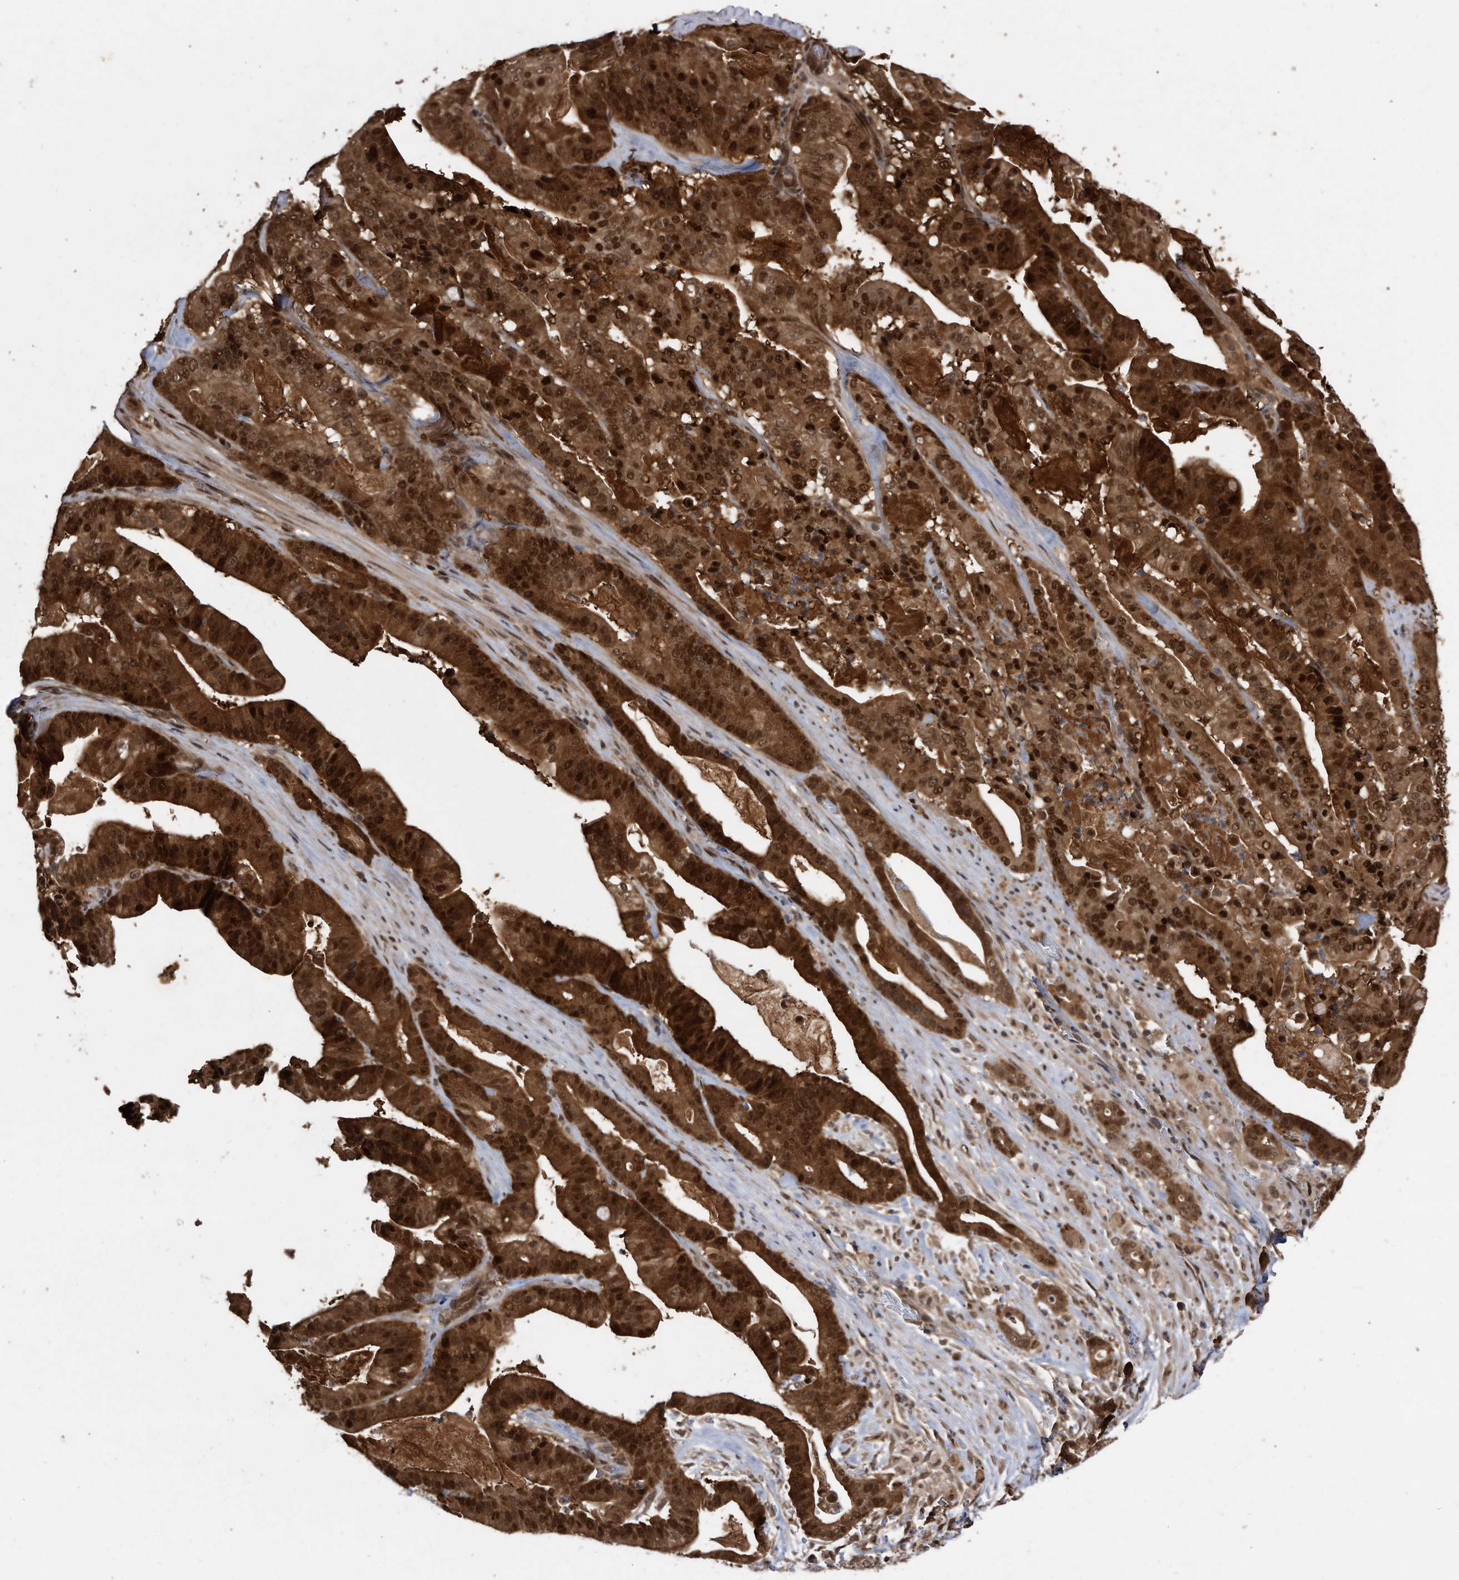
{"staining": {"intensity": "strong", "quantity": ">75%", "location": "cytoplasmic/membranous,nuclear"}, "tissue": "pancreatic cancer", "cell_type": "Tumor cells", "image_type": "cancer", "snomed": [{"axis": "morphology", "description": "Adenocarcinoma, NOS"}, {"axis": "topography", "description": "Pancreas"}], "caption": "Pancreatic cancer was stained to show a protein in brown. There is high levels of strong cytoplasmic/membranous and nuclear expression in about >75% of tumor cells.", "gene": "RAD23B", "patient": {"sex": "male", "age": 63}}